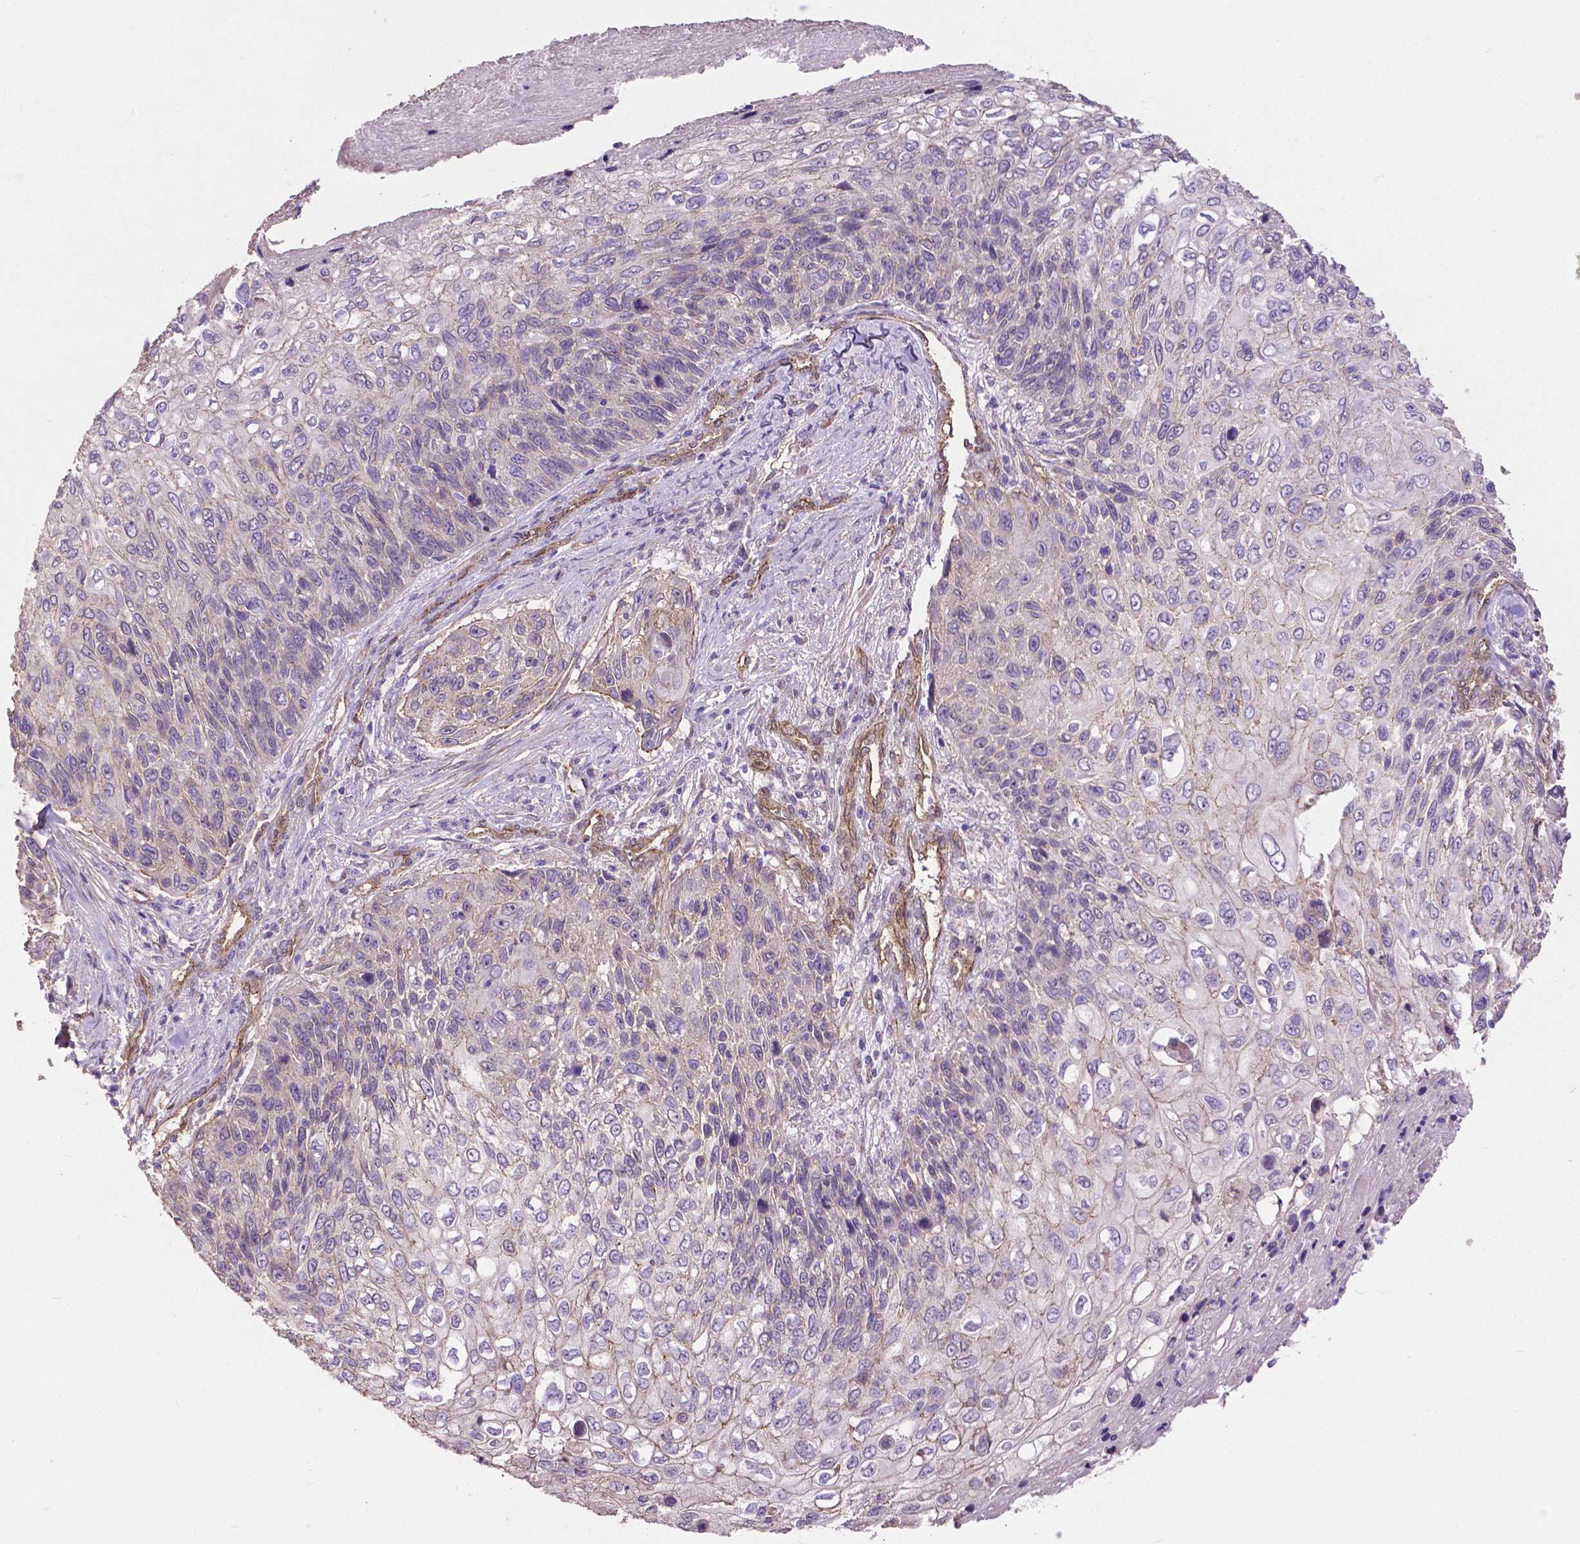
{"staining": {"intensity": "negative", "quantity": "none", "location": "none"}, "tissue": "skin cancer", "cell_type": "Tumor cells", "image_type": "cancer", "snomed": [{"axis": "morphology", "description": "Squamous cell carcinoma, NOS"}, {"axis": "topography", "description": "Skin"}], "caption": "A high-resolution histopathology image shows immunohistochemistry (IHC) staining of skin cancer, which shows no significant staining in tumor cells. Brightfield microscopy of immunohistochemistry (IHC) stained with DAB (3,3'-diaminobenzidine) (brown) and hematoxylin (blue), captured at high magnification.", "gene": "PDLIM1", "patient": {"sex": "male", "age": 92}}